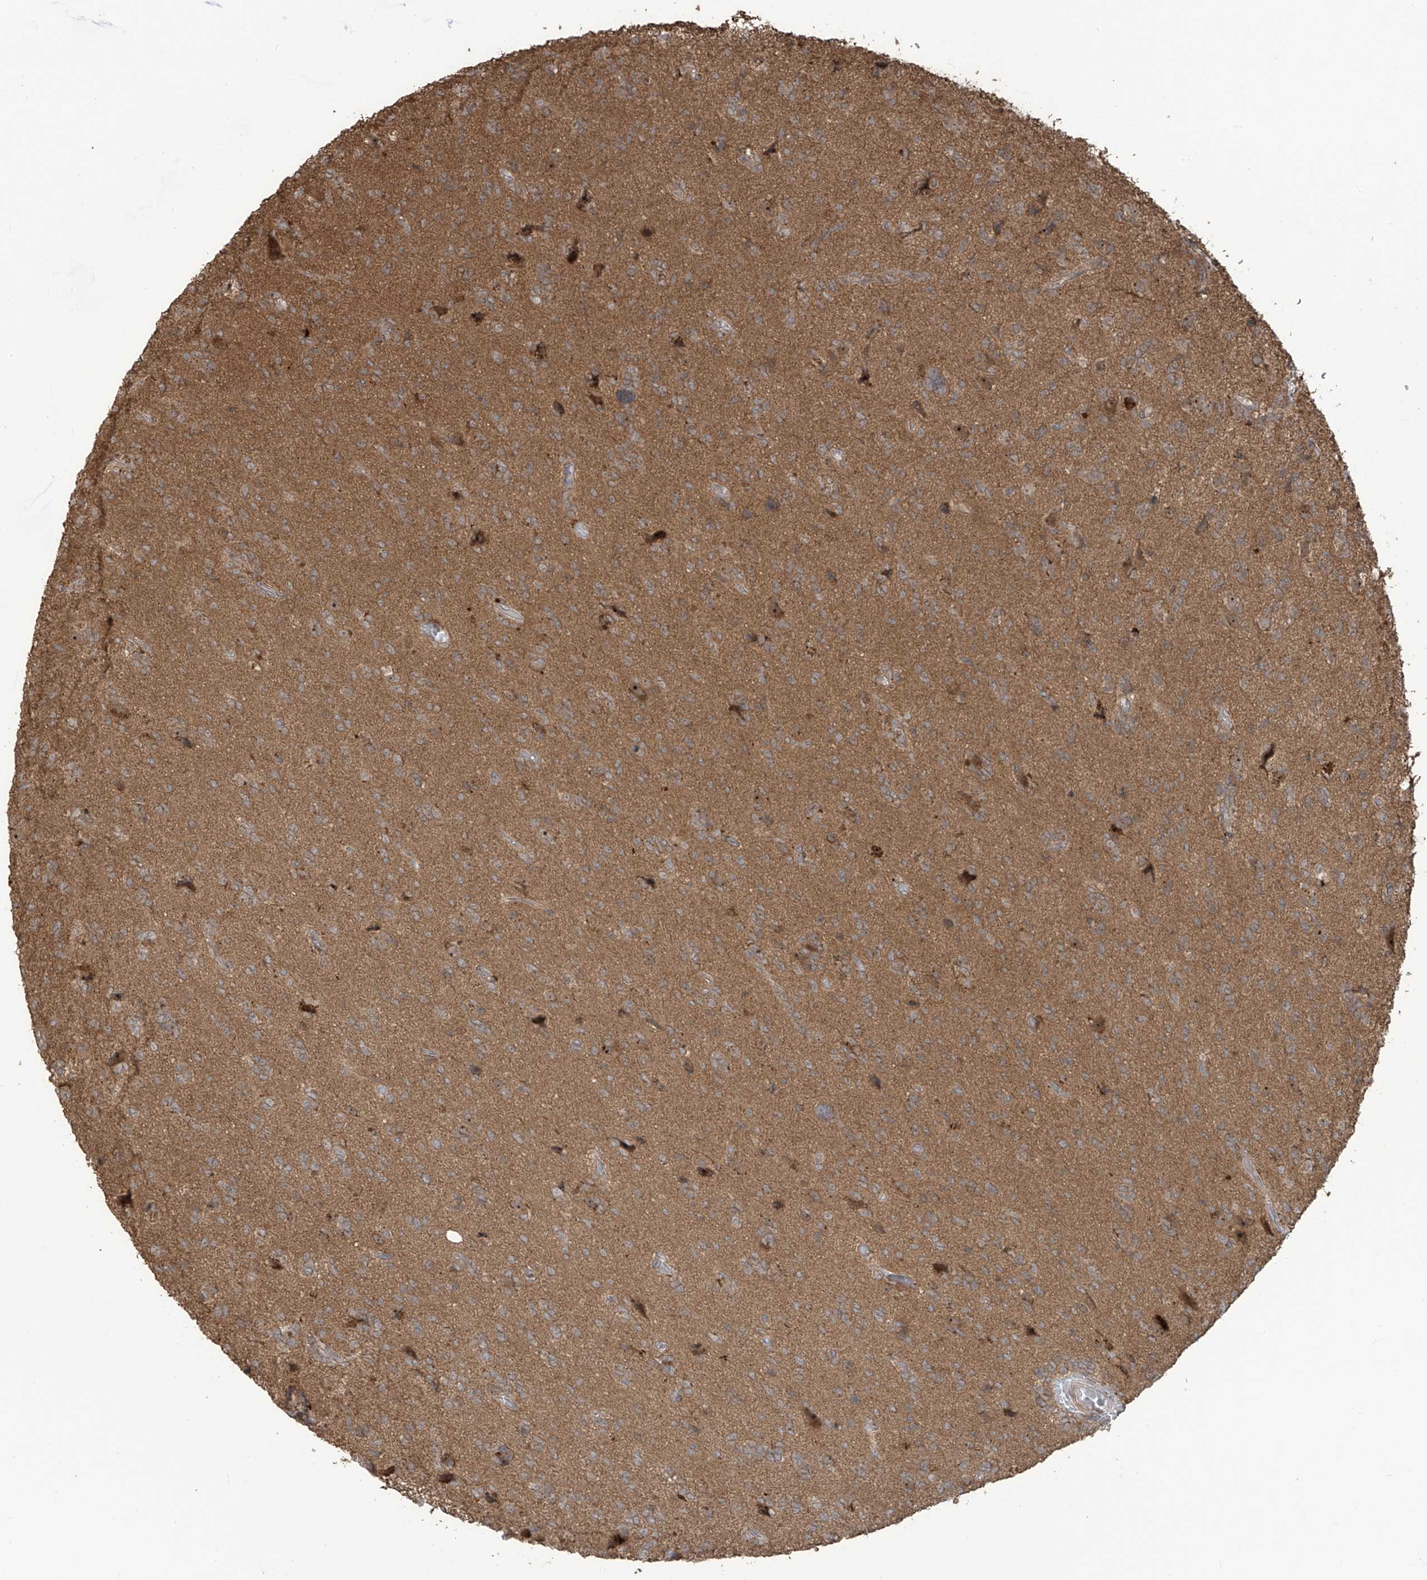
{"staining": {"intensity": "weak", "quantity": ">75%", "location": "cytoplasmic/membranous"}, "tissue": "glioma", "cell_type": "Tumor cells", "image_type": "cancer", "snomed": [{"axis": "morphology", "description": "Glioma, malignant, High grade"}, {"axis": "topography", "description": "Brain"}], "caption": "Glioma was stained to show a protein in brown. There is low levels of weak cytoplasmic/membranous positivity in about >75% of tumor cells.", "gene": "CARF", "patient": {"sex": "female", "age": 59}}